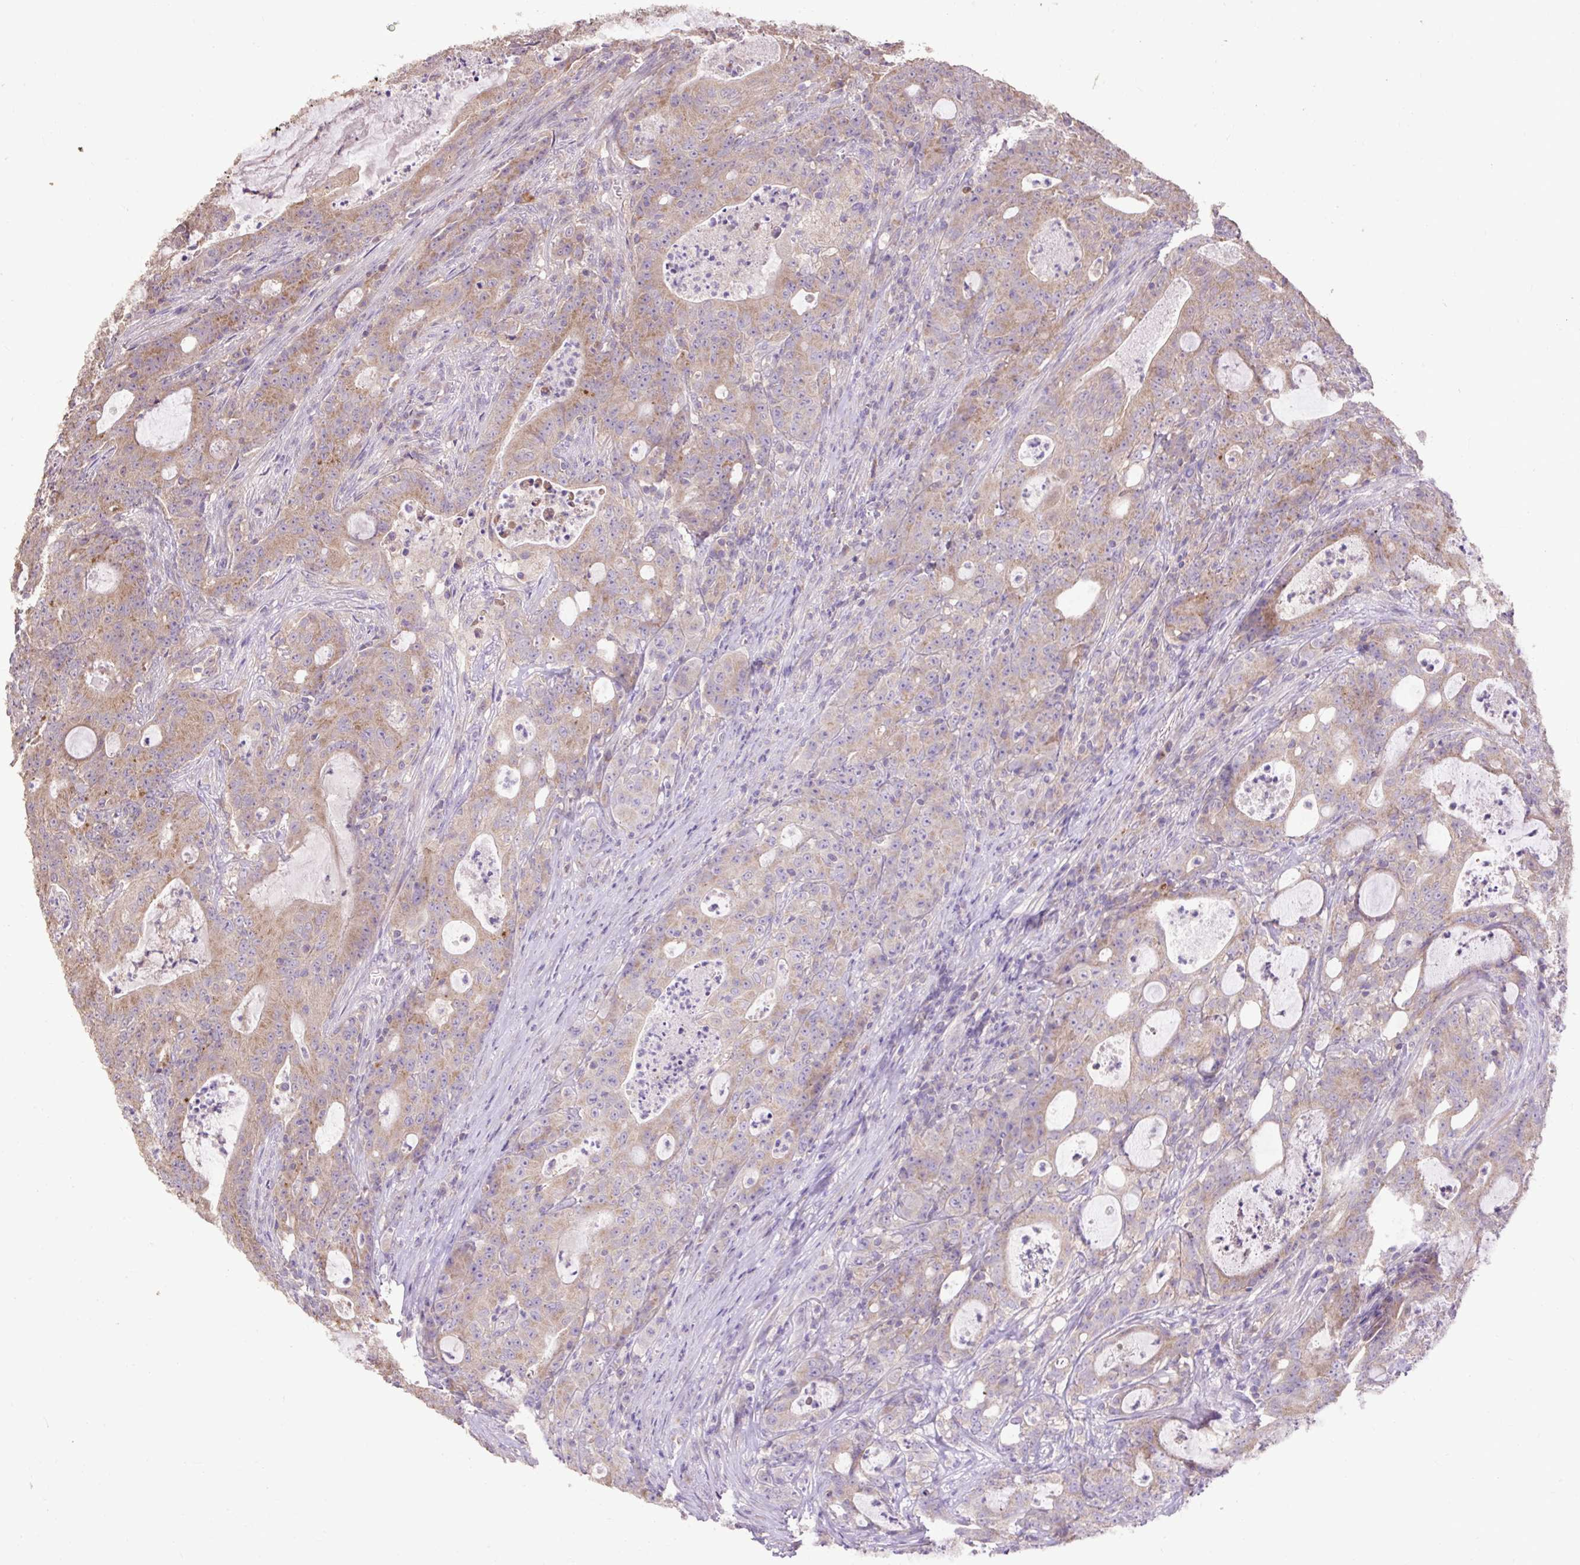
{"staining": {"intensity": "moderate", "quantity": "25%-75%", "location": "cytoplasmic/membranous"}, "tissue": "colorectal cancer", "cell_type": "Tumor cells", "image_type": "cancer", "snomed": [{"axis": "morphology", "description": "Adenocarcinoma, NOS"}, {"axis": "topography", "description": "Colon"}], "caption": "Tumor cells display medium levels of moderate cytoplasmic/membranous expression in about 25%-75% of cells in human colorectal adenocarcinoma. Ihc stains the protein of interest in brown and the nuclei are stained blue.", "gene": "ABR", "patient": {"sex": "male", "age": 83}}